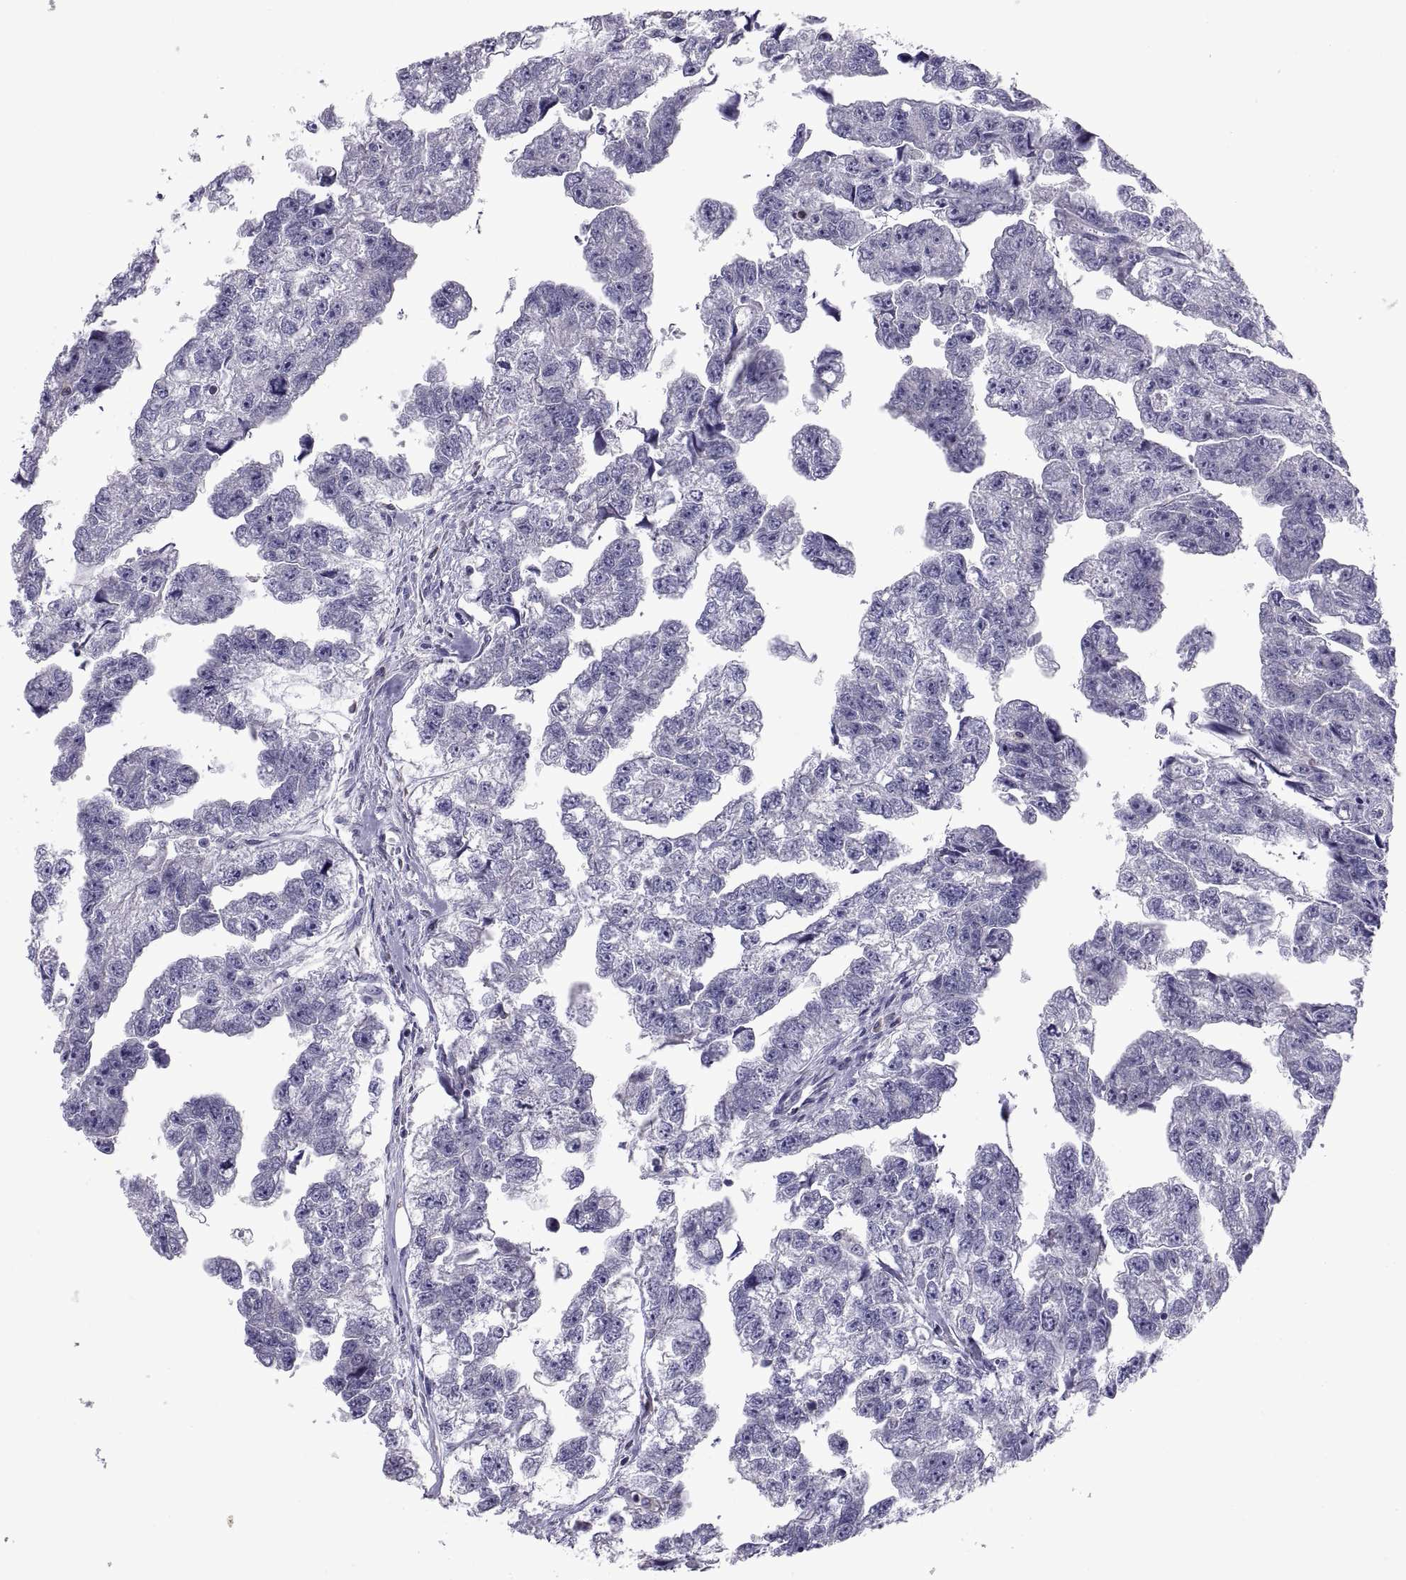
{"staining": {"intensity": "negative", "quantity": "none", "location": "none"}, "tissue": "testis cancer", "cell_type": "Tumor cells", "image_type": "cancer", "snomed": [{"axis": "morphology", "description": "Carcinoma, Embryonal, NOS"}, {"axis": "morphology", "description": "Teratoma, malignant, NOS"}, {"axis": "topography", "description": "Testis"}], "caption": "Immunohistochemistry (IHC) photomicrograph of testis cancer (embryonal carcinoma) stained for a protein (brown), which demonstrates no expression in tumor cells.", "gene": "PKP1", "patient": {"sex": "male", "age": 44}}